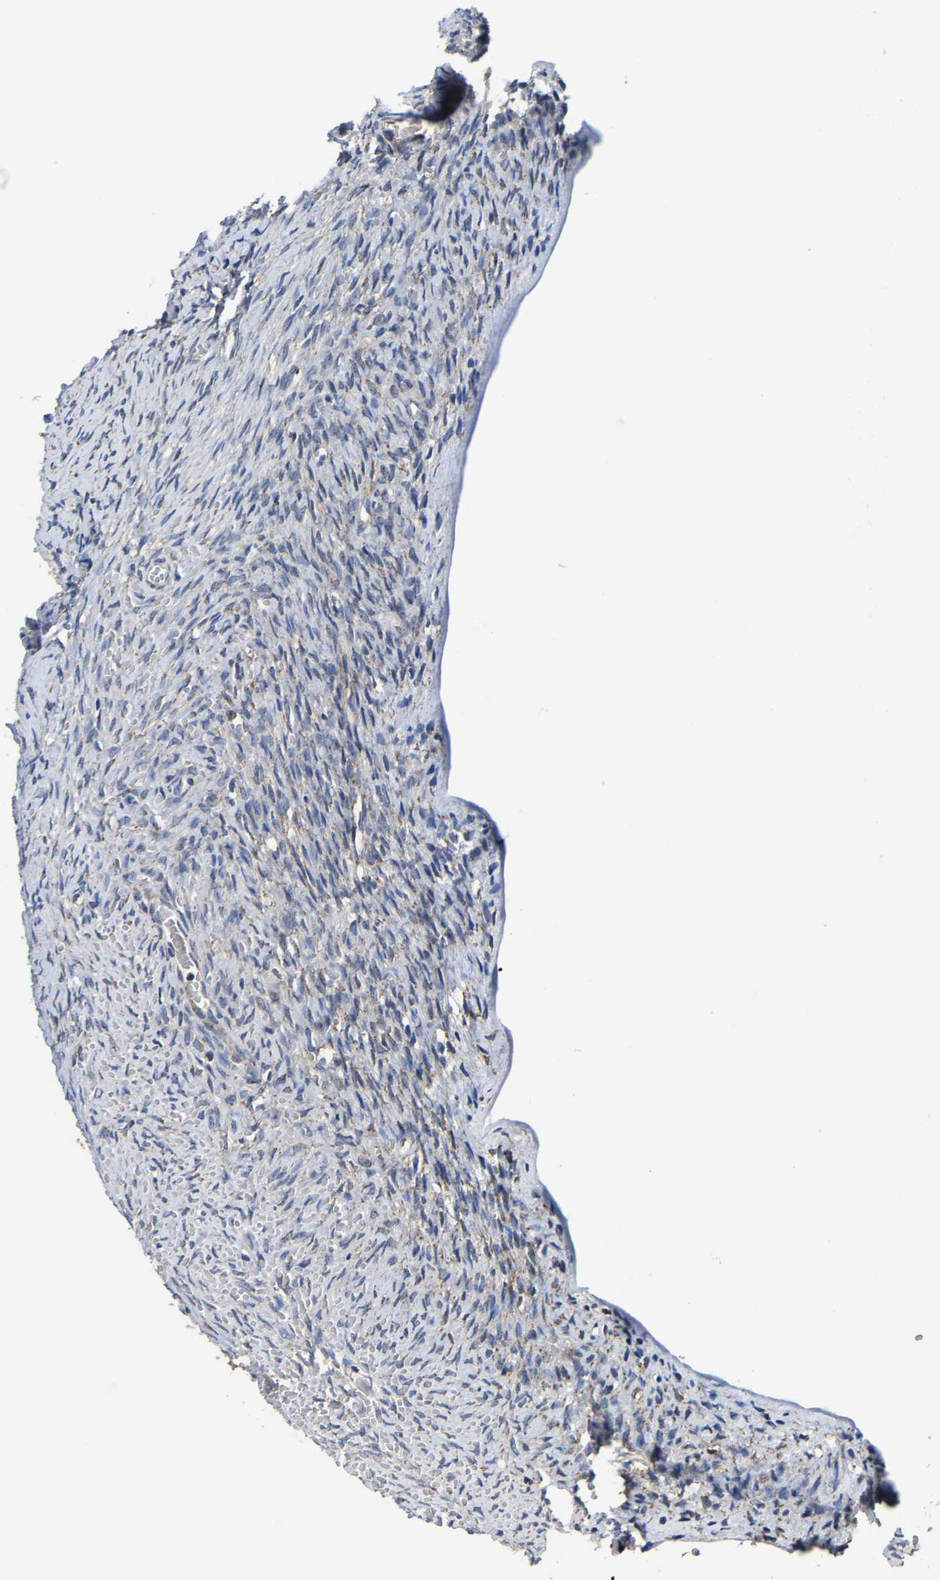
{"staining": {"intensity": "weak", "quantity": "<25%", "location": "cytoplasmic/membranous"}, "tissue": "ovary", "cell_type": "Ovarian stroma cells", "image_type": "normal", "snomed": [{"axis": "morphology", "description": "Normal tissue, NOS"}, {"axis": "topography", "description": "Ovary"}], "caption": "A photomicrograph of human ovary is negative for staining in ovarian stroma cells. (Stains: DAB immunohistochemistry (IHC) with hematoxylin counter stain, Microscopy: brightfield microscopy at high magnification).", "gene": "ZCCHC7", "patient": {"sex": "female", "age": 27}}